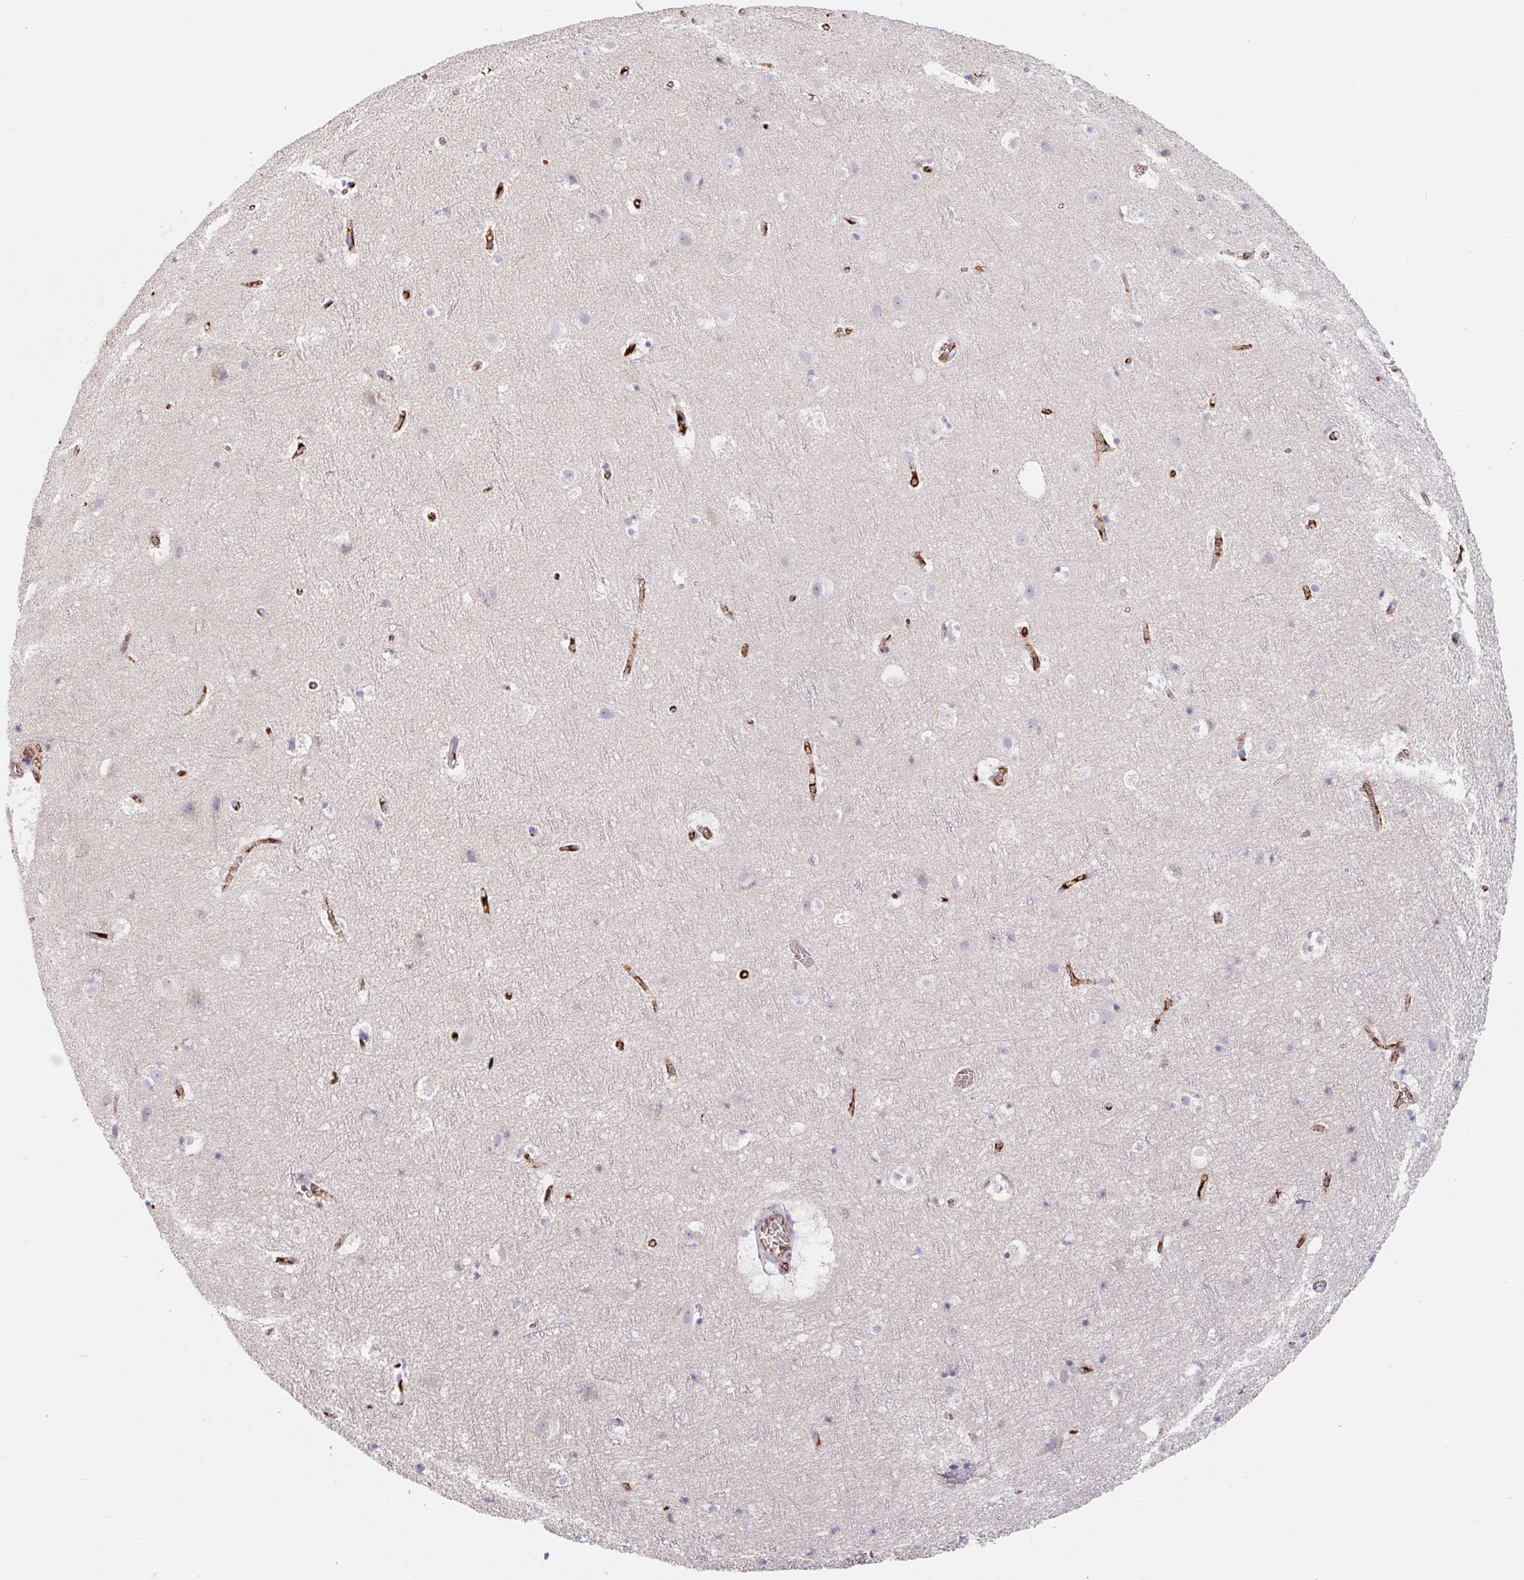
{"staining": {"intensity": "strong", "quantity": "<25%", "location": "cytoplasmic/membranous"}, "tissue": "cerebral cortex", "cell_type": "Endothelial cells", "image_type": "normal", "snomed": [{"axis": "morphology", "description": "Normal tissue, NOS"}, {"axis": "topography", "description": "Cerebral cortex"}], "caption": "High-magnification brightfield microscopy of normal cerebral cortex stained with DAB (brown) and counterstained with hematoxylin (blue). endothelial cells exhibit strong cytoplasmic/membranous staining is identified in approximately<25% of cells.", "gene": "LPA", "patient": {"sex": "female", "age": 42}}